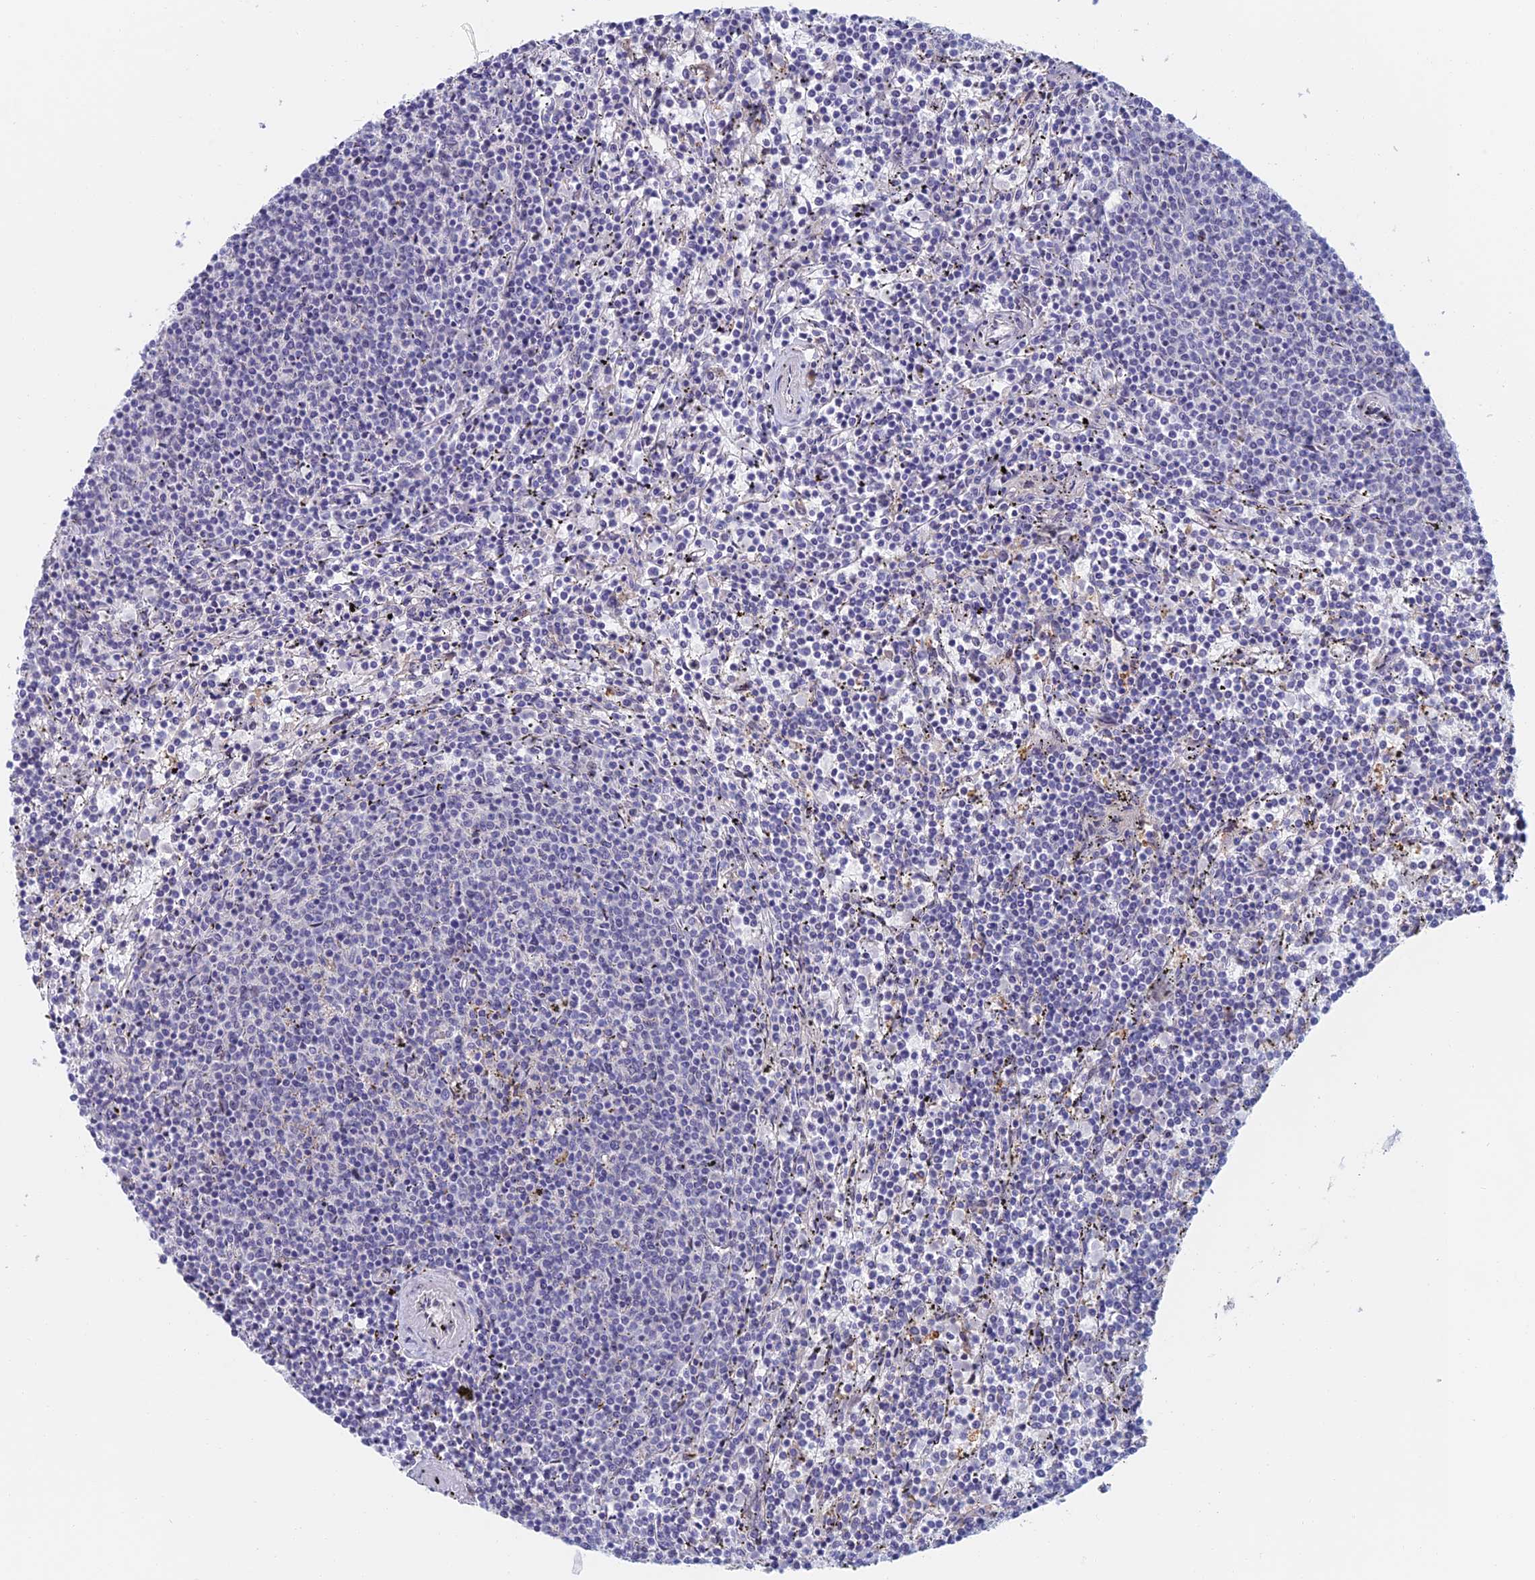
{"staining": {"intensity": "negative", "quantity": "none", "location": "none"}, "tissue": "lymphoma", "cell_type": "Tumor cells", "image_type": "cancer", "snomed": [{"axis": "morphology", "description": "Malignant lymphoma, non-Hodgkin's type, Low grade"}, {"axis": "topography", "description": "Spleen"}], "caption": "This is a micrograph of IHC staining of malignant lymphoma, non-Hodgkin's type (low-grade), which shows no expression in tumor cells.", "gene": "ZUP1", "patient": {"sex": "female", "age": 50}}